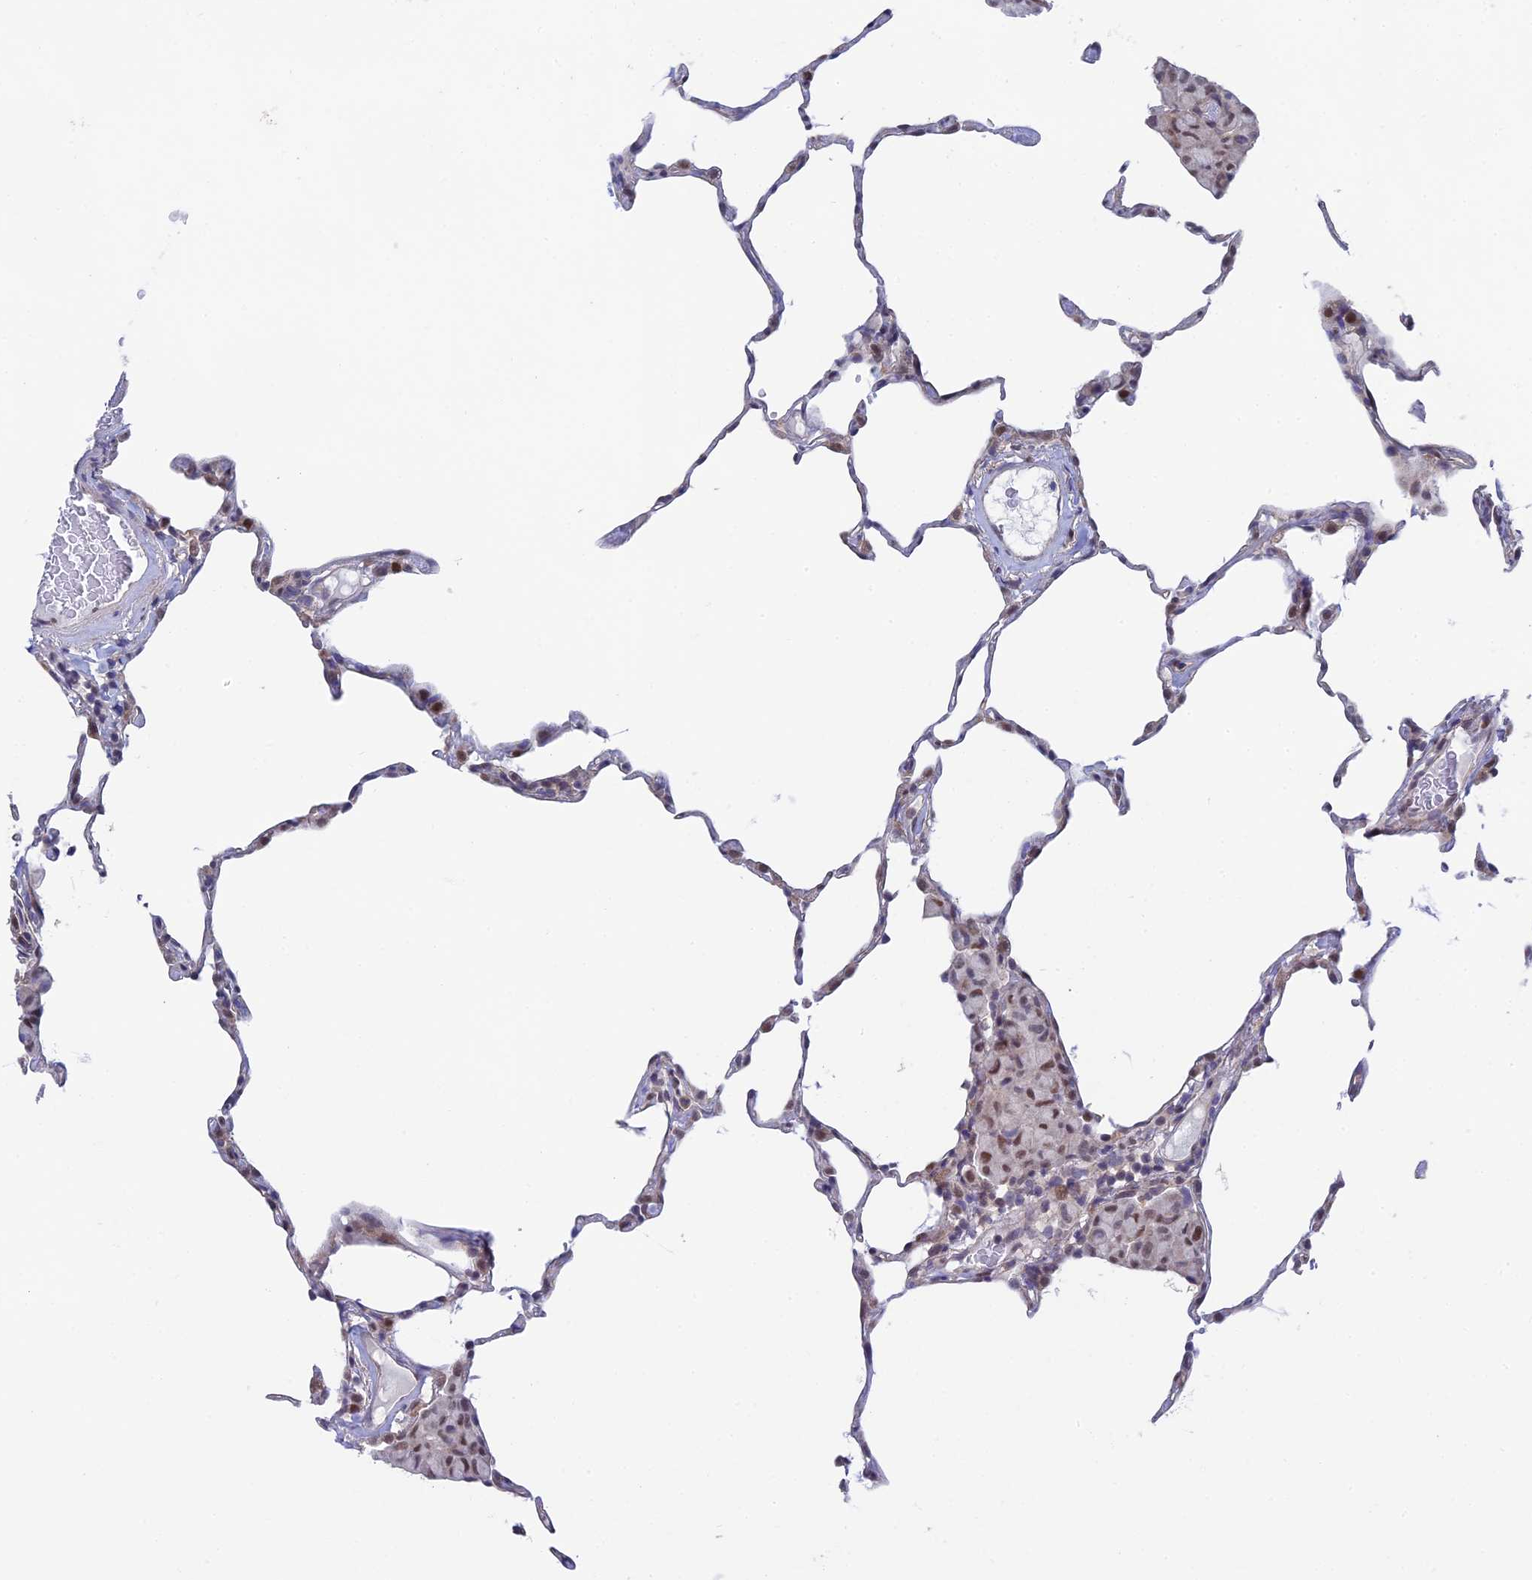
{"staining": {"intensity": "moderate", "quantity": "<25%", "location": "nuclear"}, "tissue": "lung", "cell_type": "Alveolar cells", "image_type": "normal", "snomed": [{"axis": "morphology", "description": "Normal tissue, NOS"}, {"axis": "topography", "description": "Lung"}], "caption": "Immunohistochemical staining of benign lung displays <25% levels of moderate nuclear protein expression in about <25% of alveolar cells.", "gene": "MRPL17", "patient": {"sex": "female", "age": 57}}